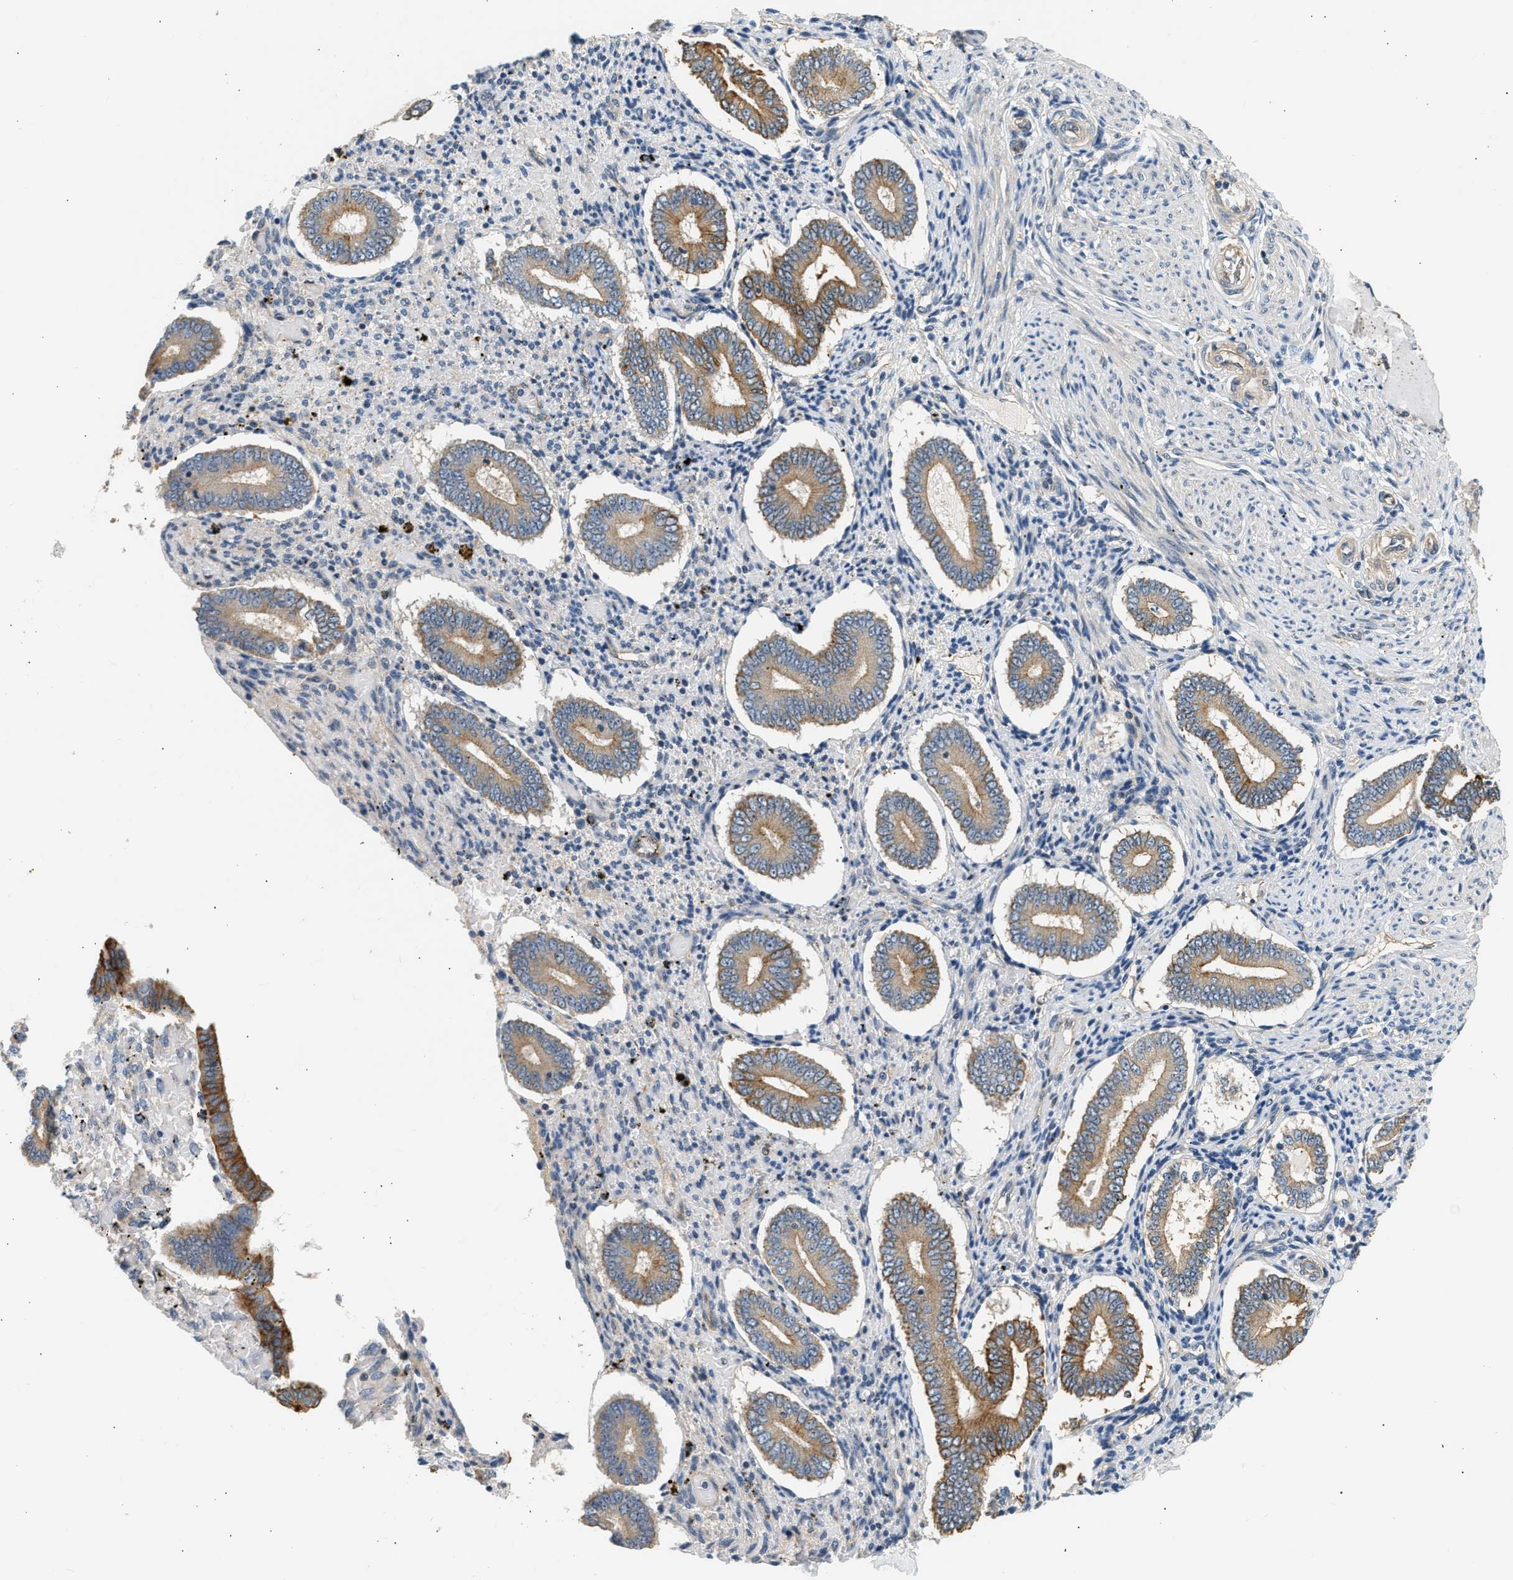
{"staining": {"intensity": "weak", "quantity": "<25%", "location": "cytoplasmic/membranous"}, "tissue": "endometrium", "cell_type": "Cells in endometrial stroma", "image_type": "normal", "snomed": [{"axis": "morphology", "description": "Normal tissue, NOS"}, {"axis": "topography", "description": "Endometrium"}], "caption": "DAB (3,3'-diaminobenzidine) immunohistochemical staining of normal endometrium reveals no significant positivity in cells in endometrial stroma.", "gene": "WDR31", "patient": {"sex": "female", "age": 42}}